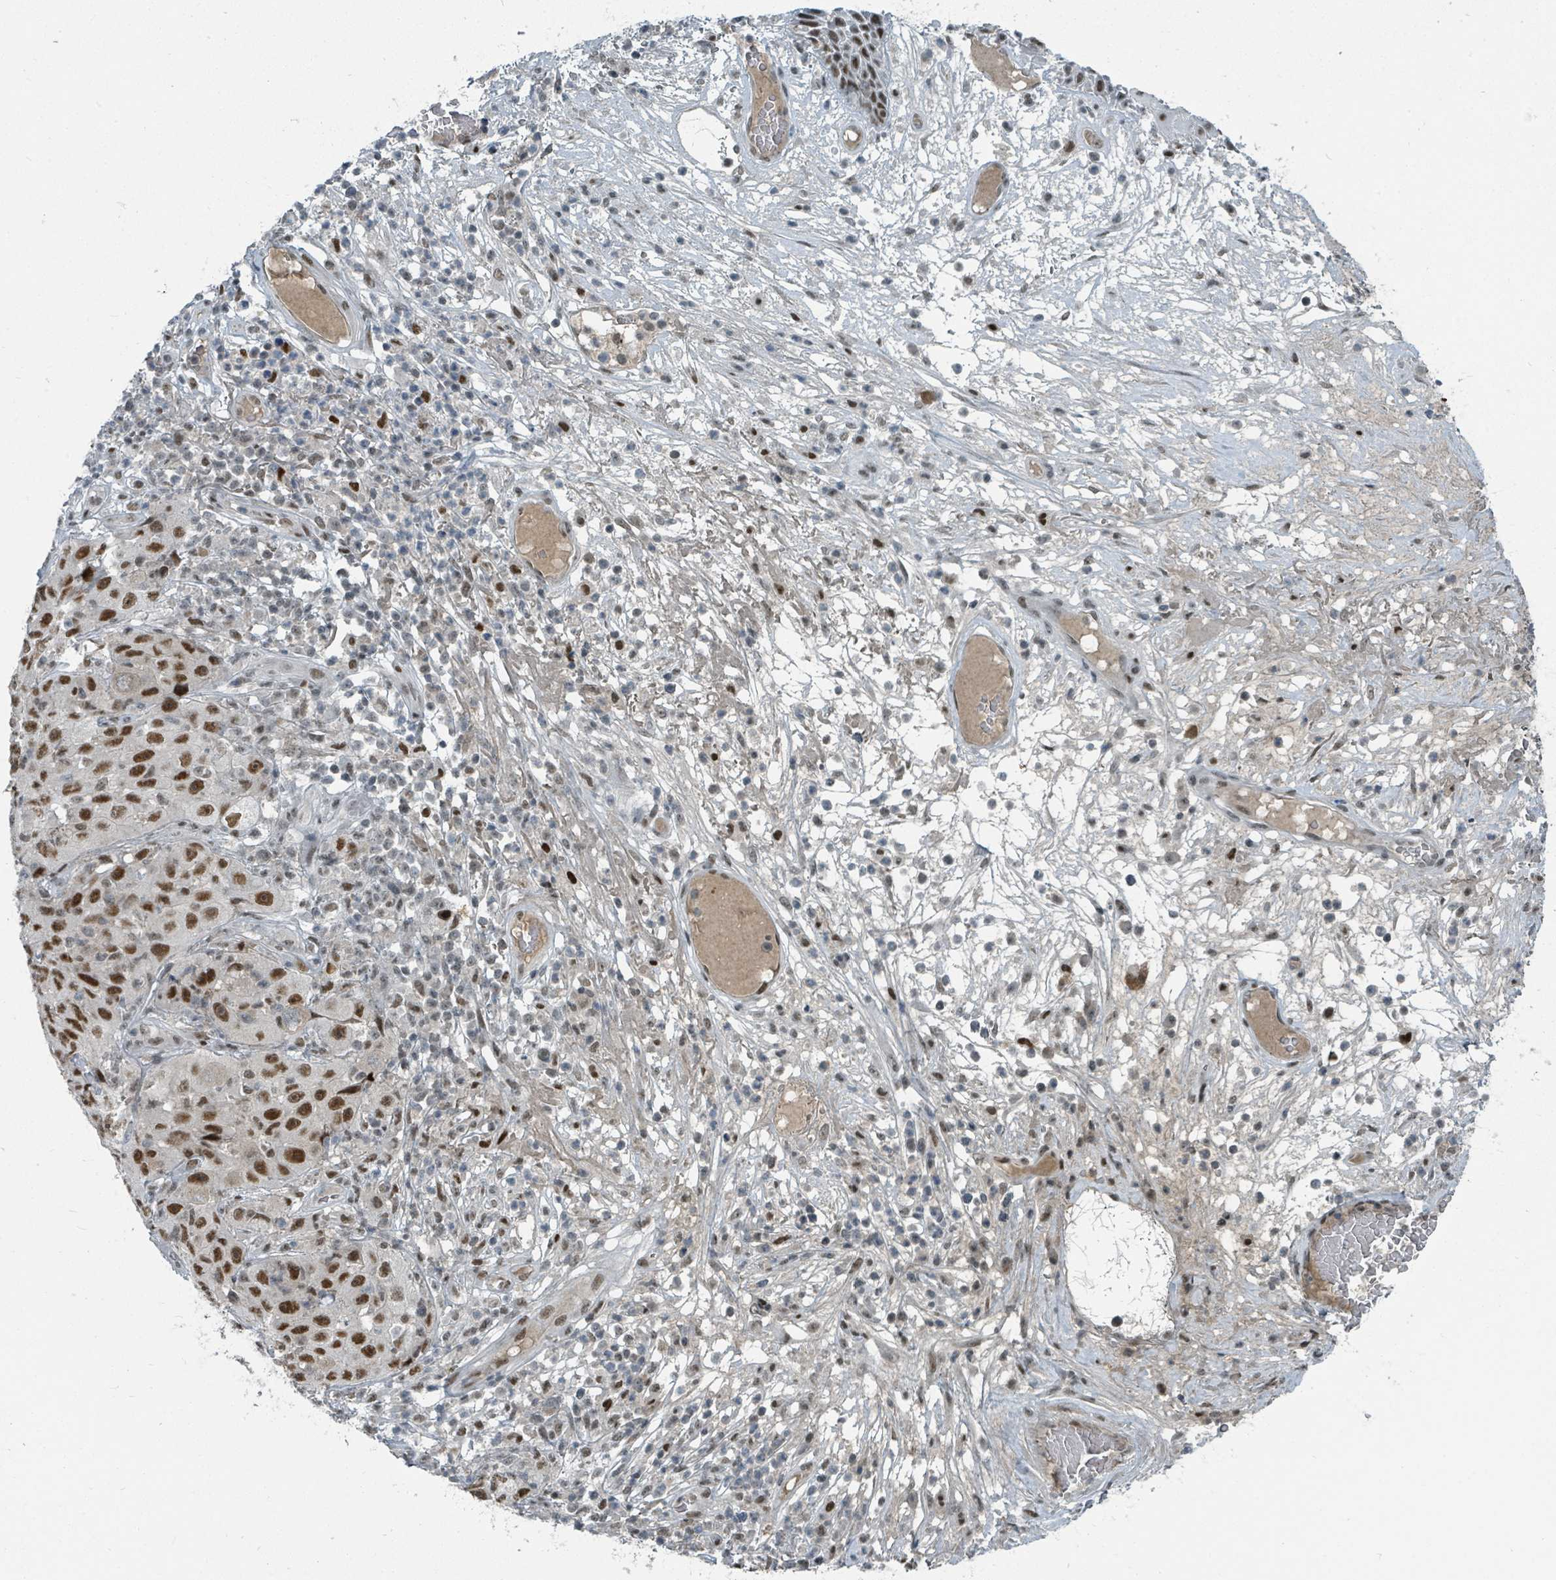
{"staining": {"intensity": "strong", "quantity": ">75%", "location": "nuclear"}, "tissue": "skin cancer", "cell_type": "Tumor cells", "image_type": "cancer", "snomed": [{"axis": "morphology", "description": "Squamous cell carcinoma, NOS"}, {"axis": "topography", "description": "Skin"}], "caption": "Protein staining of skin cancer tissue displays strong nuclear staining in approximately >75% of tumor cells.", "gene": "UCK1", "patient": {"sex": "female", "age": 87}}